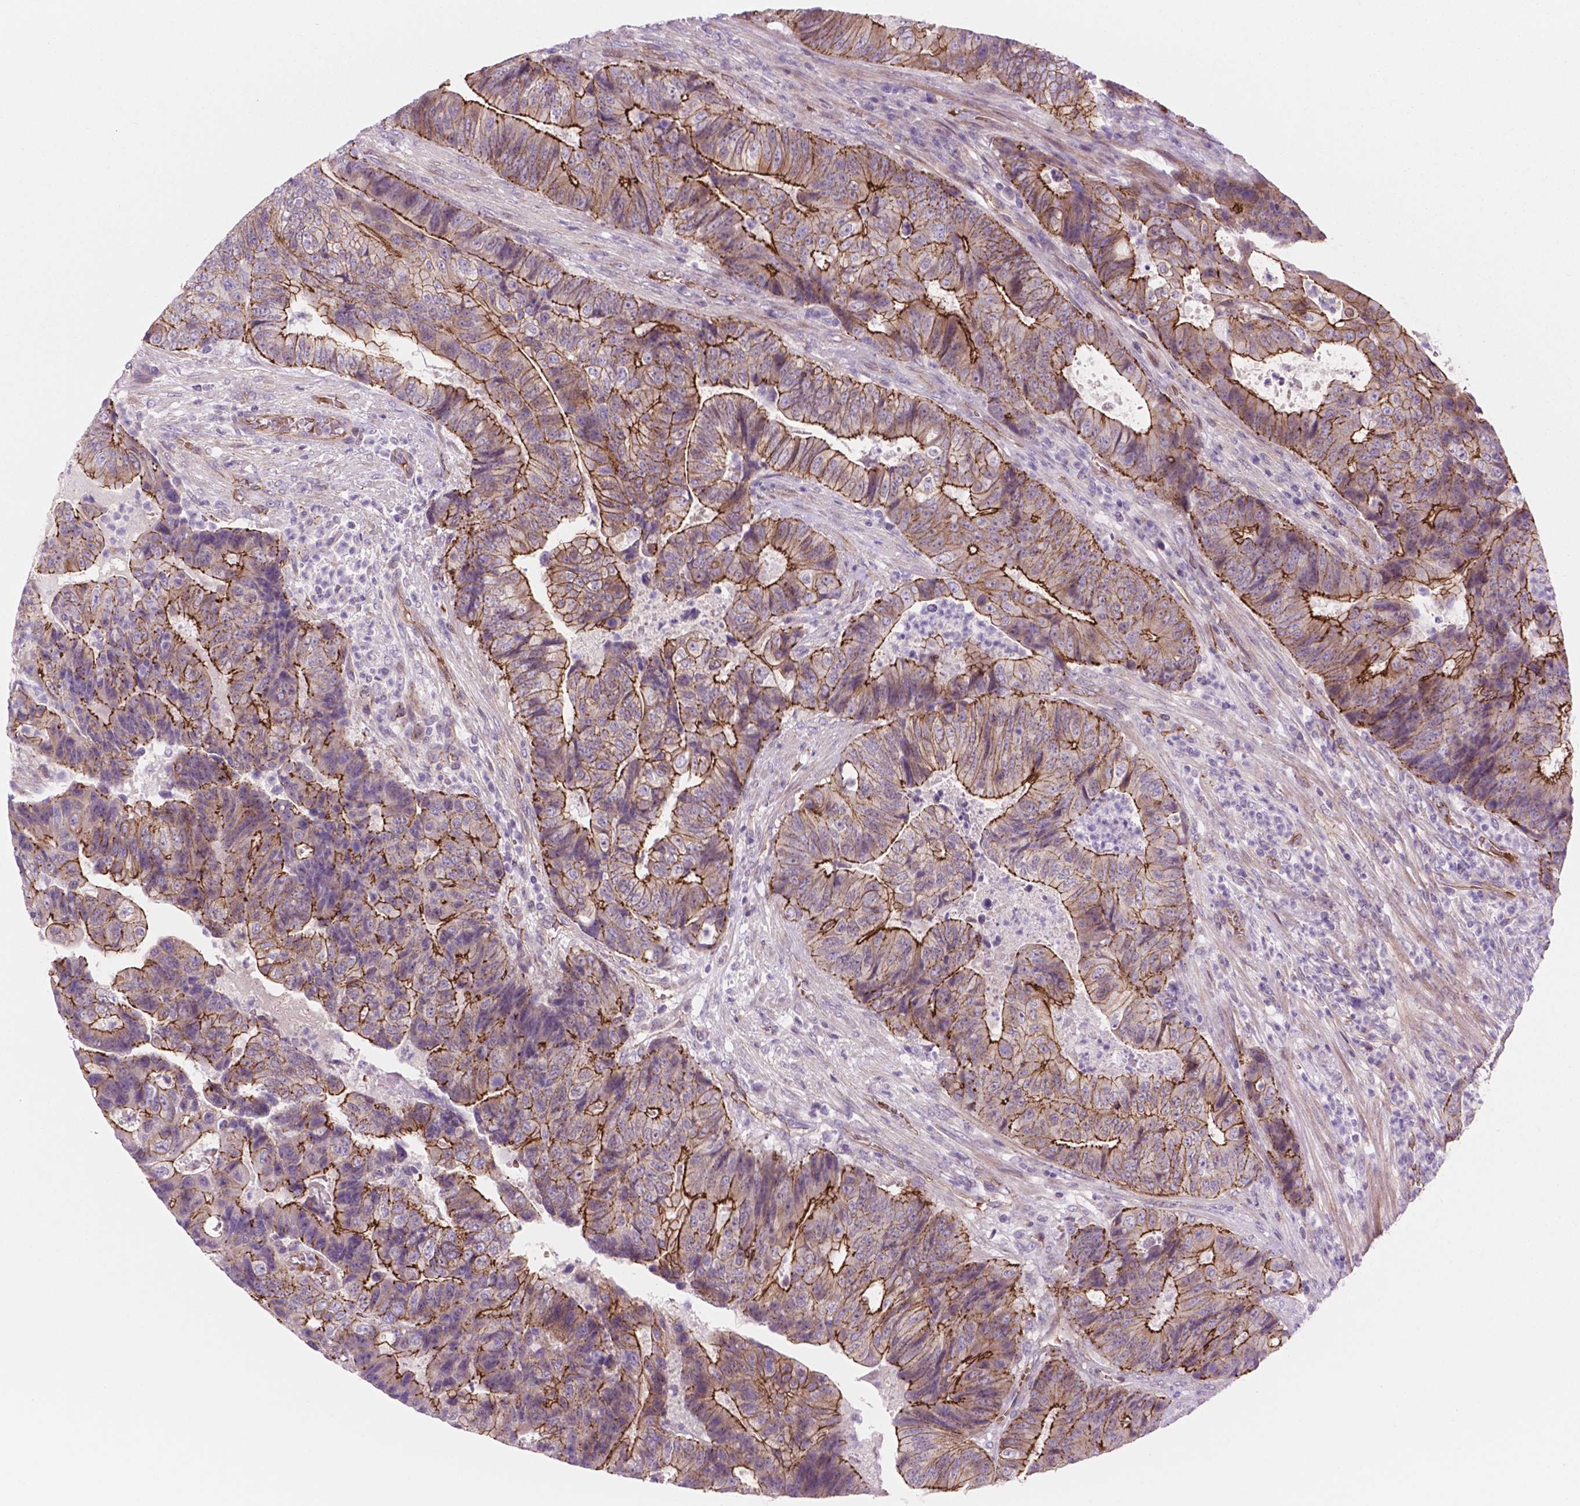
{"staining": {"intensity": "strong", "quantity": "25%-75%", "location": "cytoplasmic/membranous"}, "tissue": "colorectal cancer", "cell_type": "Tumor cells", "image_type": "cancer", "snomed": [{"axis": "morphology", "description": "Normal tissue, NOS"}, {"axis": "morphology", "description": "Adenocarcinoma, NOS"}, {"axis": "topography", "description": "Colon"}], "caption": "Protein analysis of colorectal cancer tissue reveals strong cytoplasmic/membranous staining in approximately 25%-75% of tumor cells.", "gene": "RND3", "patient": {"sex": "female", "age": 48}}